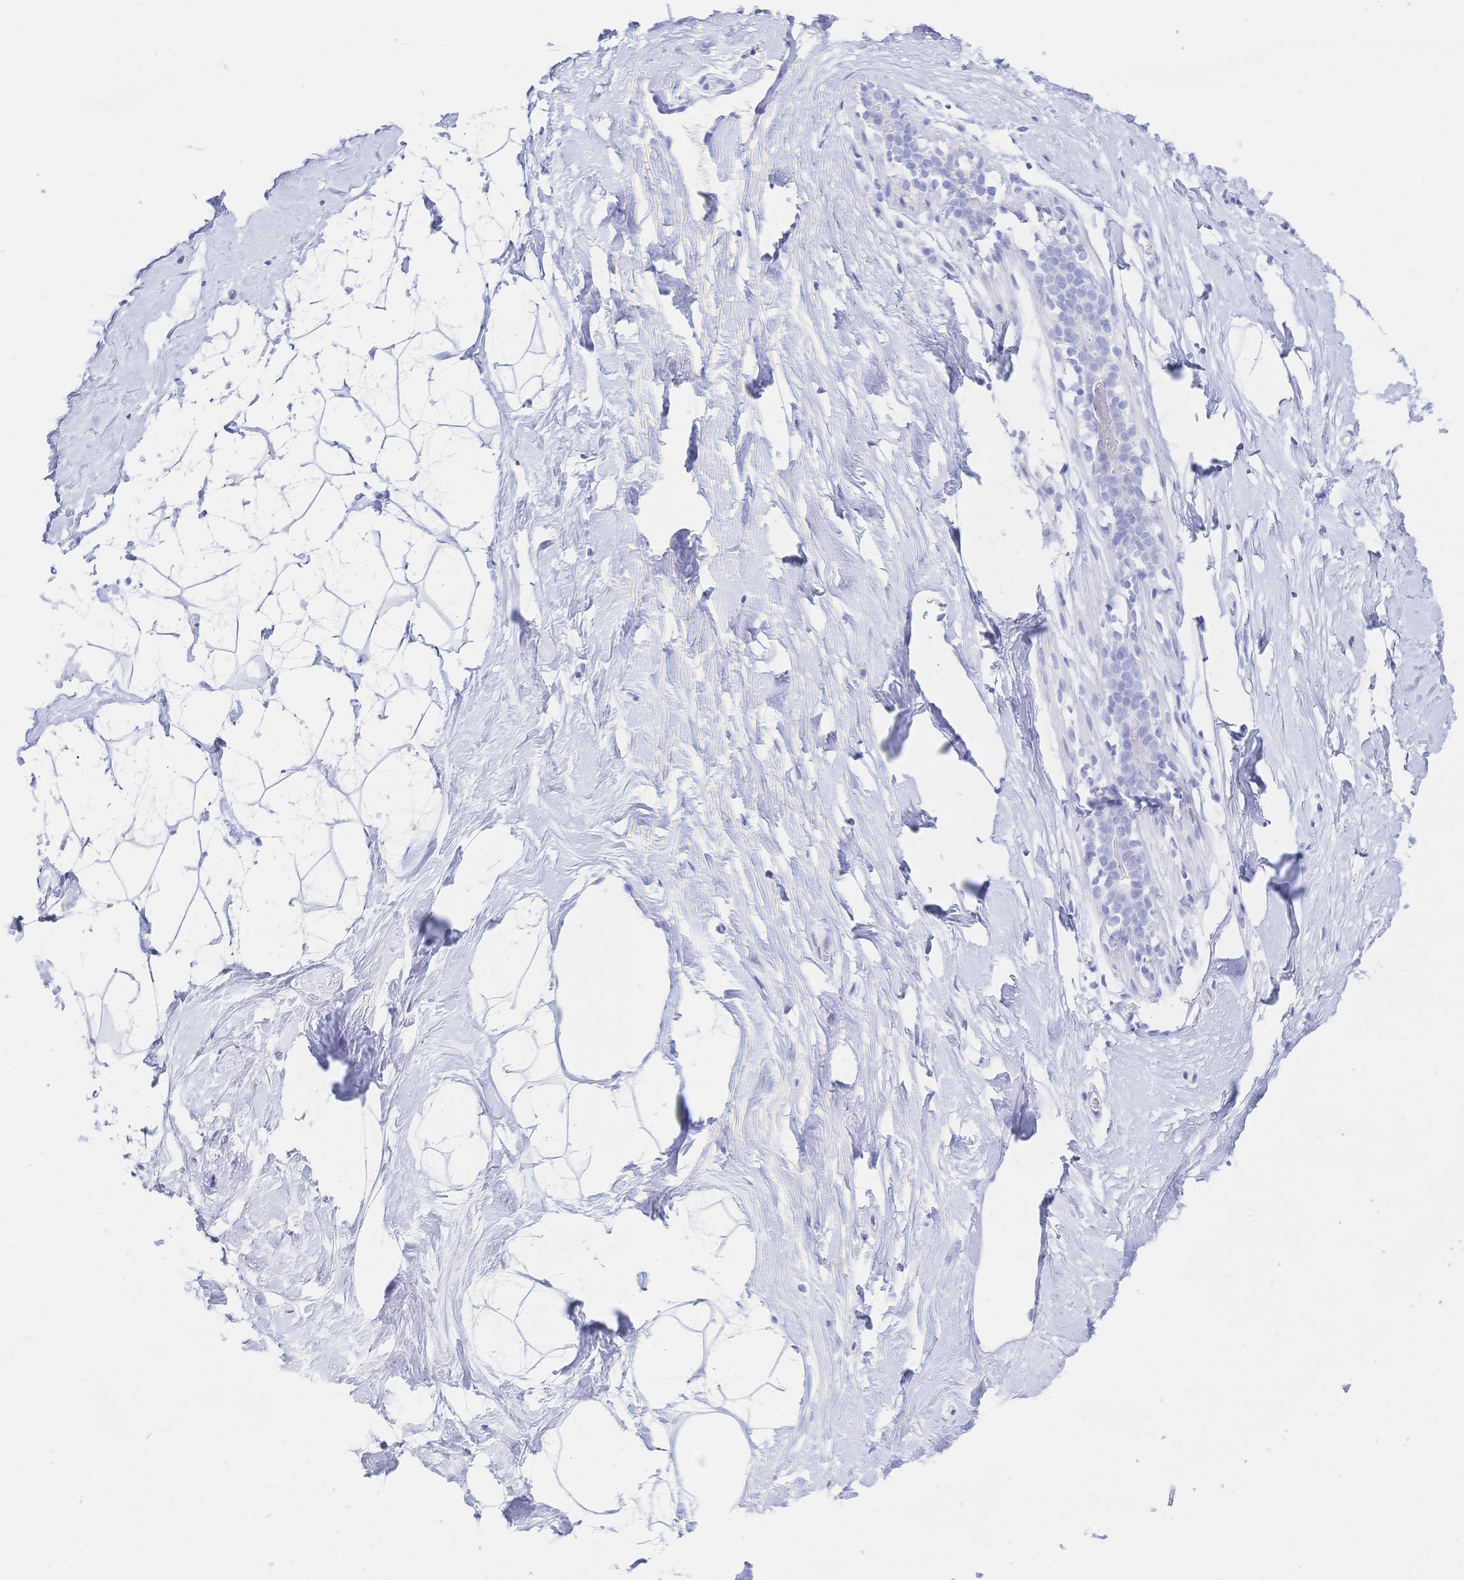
{"staining": {"intensity": "negative", "quantity": "none", "location": "none"}, "tissue": "breast", "cell_type": "Adipocytes", "image_type": "normal", "snomed": [{"axis": "morphology", "description": "Normal tissue, NOS"}, {"axis": "topography", "description": "Breast"}], "caption": "Histopathology image shows no protein staining in adipocytes of benign breast. Nuclei are stained in blue.", "gene": "MEP1B", "patient": {"sex": "female", "age": 32}}